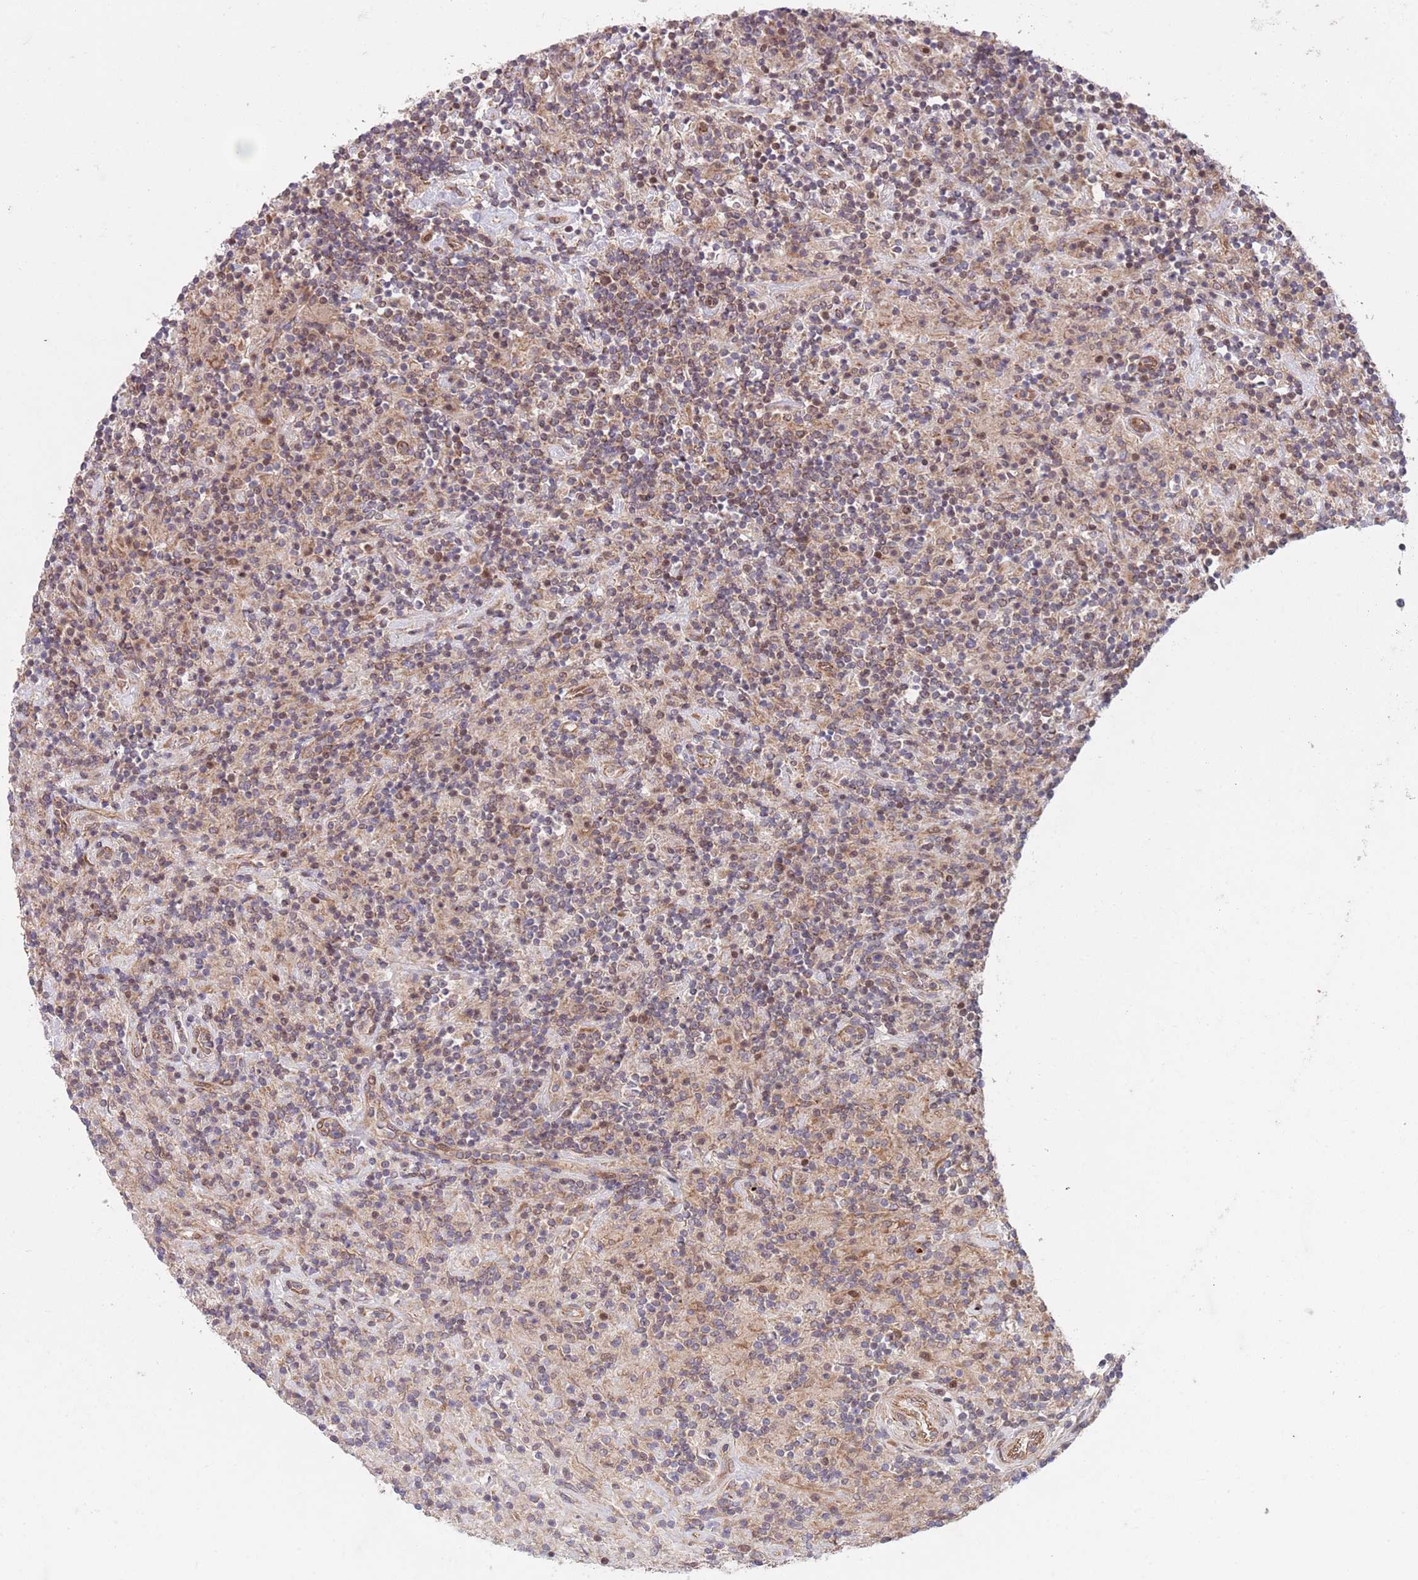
{"staining": {"intensity": "moderate", "quantity": "<25%", "location": "cytoplasmic/membranous,nuclear"}, "tissue": "lymphoma", "cell_type": "Tumor cells", "image_type": "cancer", "snomed": [{"axis": "morphology", "description": "Hodgkin's disease, NOS"}, {"axis": "topography", "description": "Lymph node"}], "caption": "A brown stain shows moderate cytoplasmic/membranous and nuclear staining of a protein in Hodgkin's disease tumor cells.", "gene": "CHD9", "patient": {"sex": "male", "age": 70}}